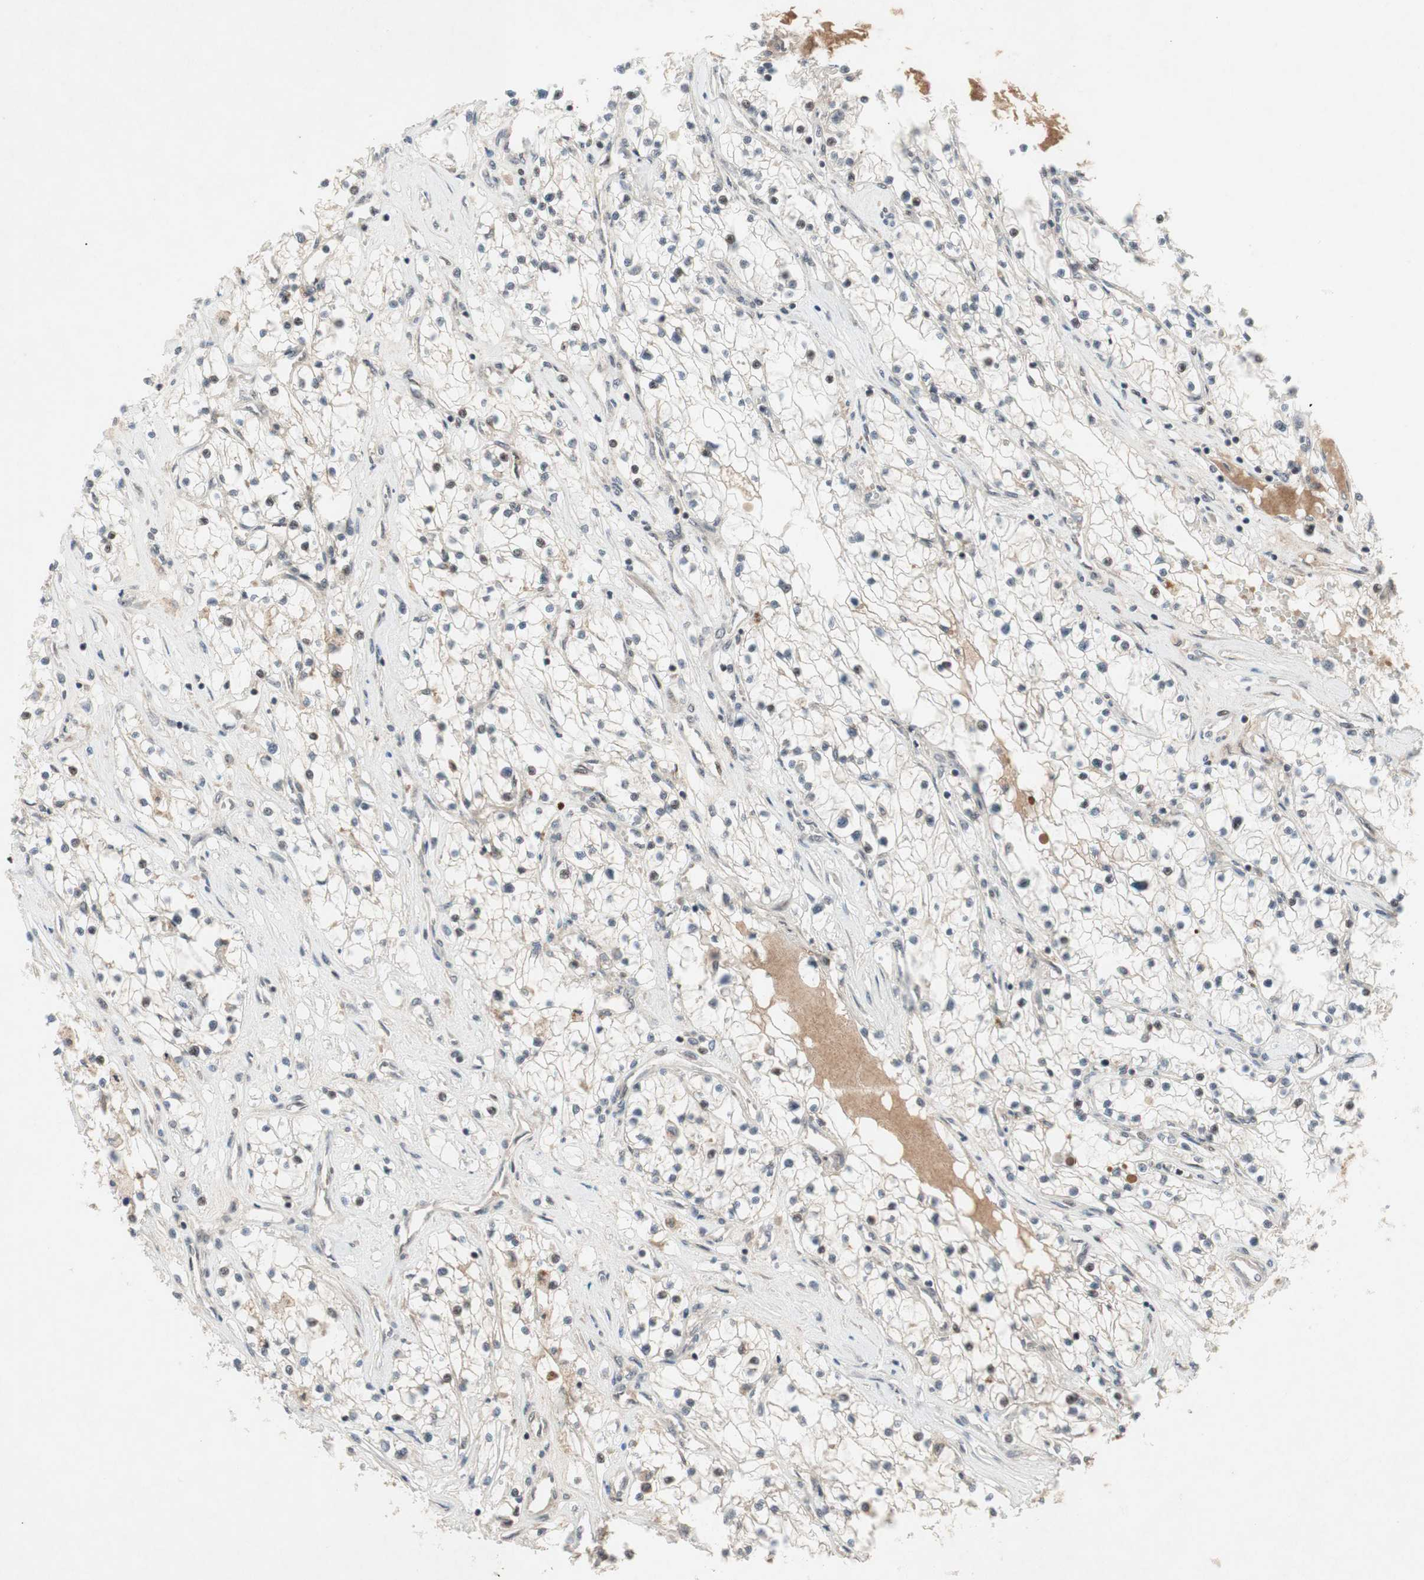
{"staining": {"intensity": "weak", "quantity": "<25%", "location": "nuclear"}, "tissue": "renal cancer", "cell_type": "Tumor cells", "image_type": "cancer", "snomed": [{"axis": "morphology", "description": "Adenocarcinoma, NOS"}, {"axis": "topography", "description": "Kidney"}], "caption": "High power microscopy histopathology image of an immunohistochemistry (IHC) image of adenocarcinoma (renal), revealing no significant staining in tumor cells.", "gene": "TCF12", "patient": {"sex": "male", "age": 68}}